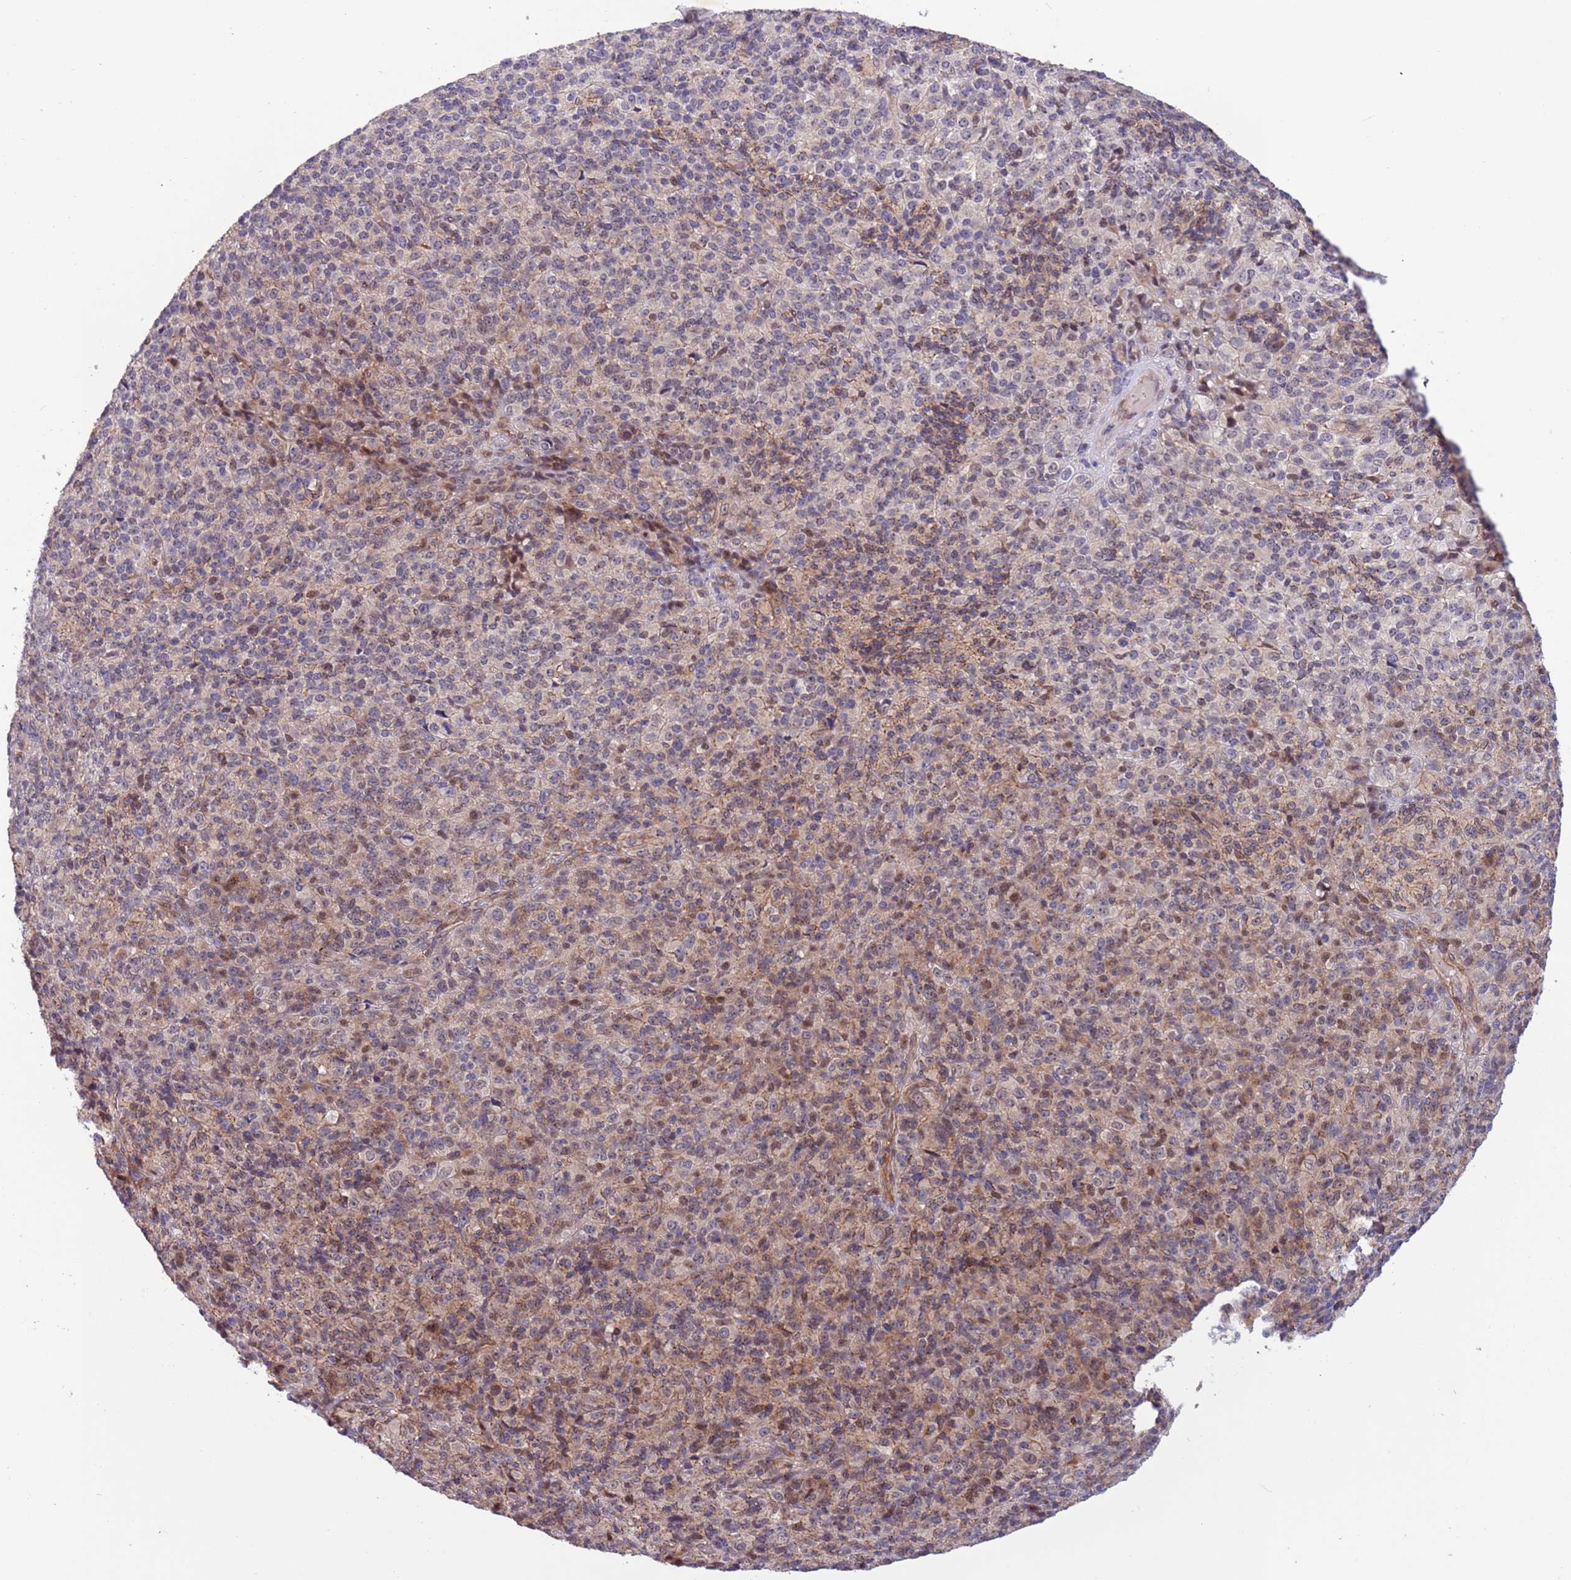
{"staining": {"intensity": "weak", "quantity": "<25%", "location": "cytoplasmic/membranous"}, "tissue": "melanoma", "cell_type": "Tumor cells", "image_type": "cancer", "snomed": [{"axis": "morphology", "description": "Malignant melanoma, Metastatic site"}, {"axis": "topography", "description": "Brain"}], "caption": "DAB immunohistochemical staining of human melanoma demonstrates no significant positivity in tumor cells.", "gene": "ITGB6", "patient": {"sex": "female", "age": 56}}